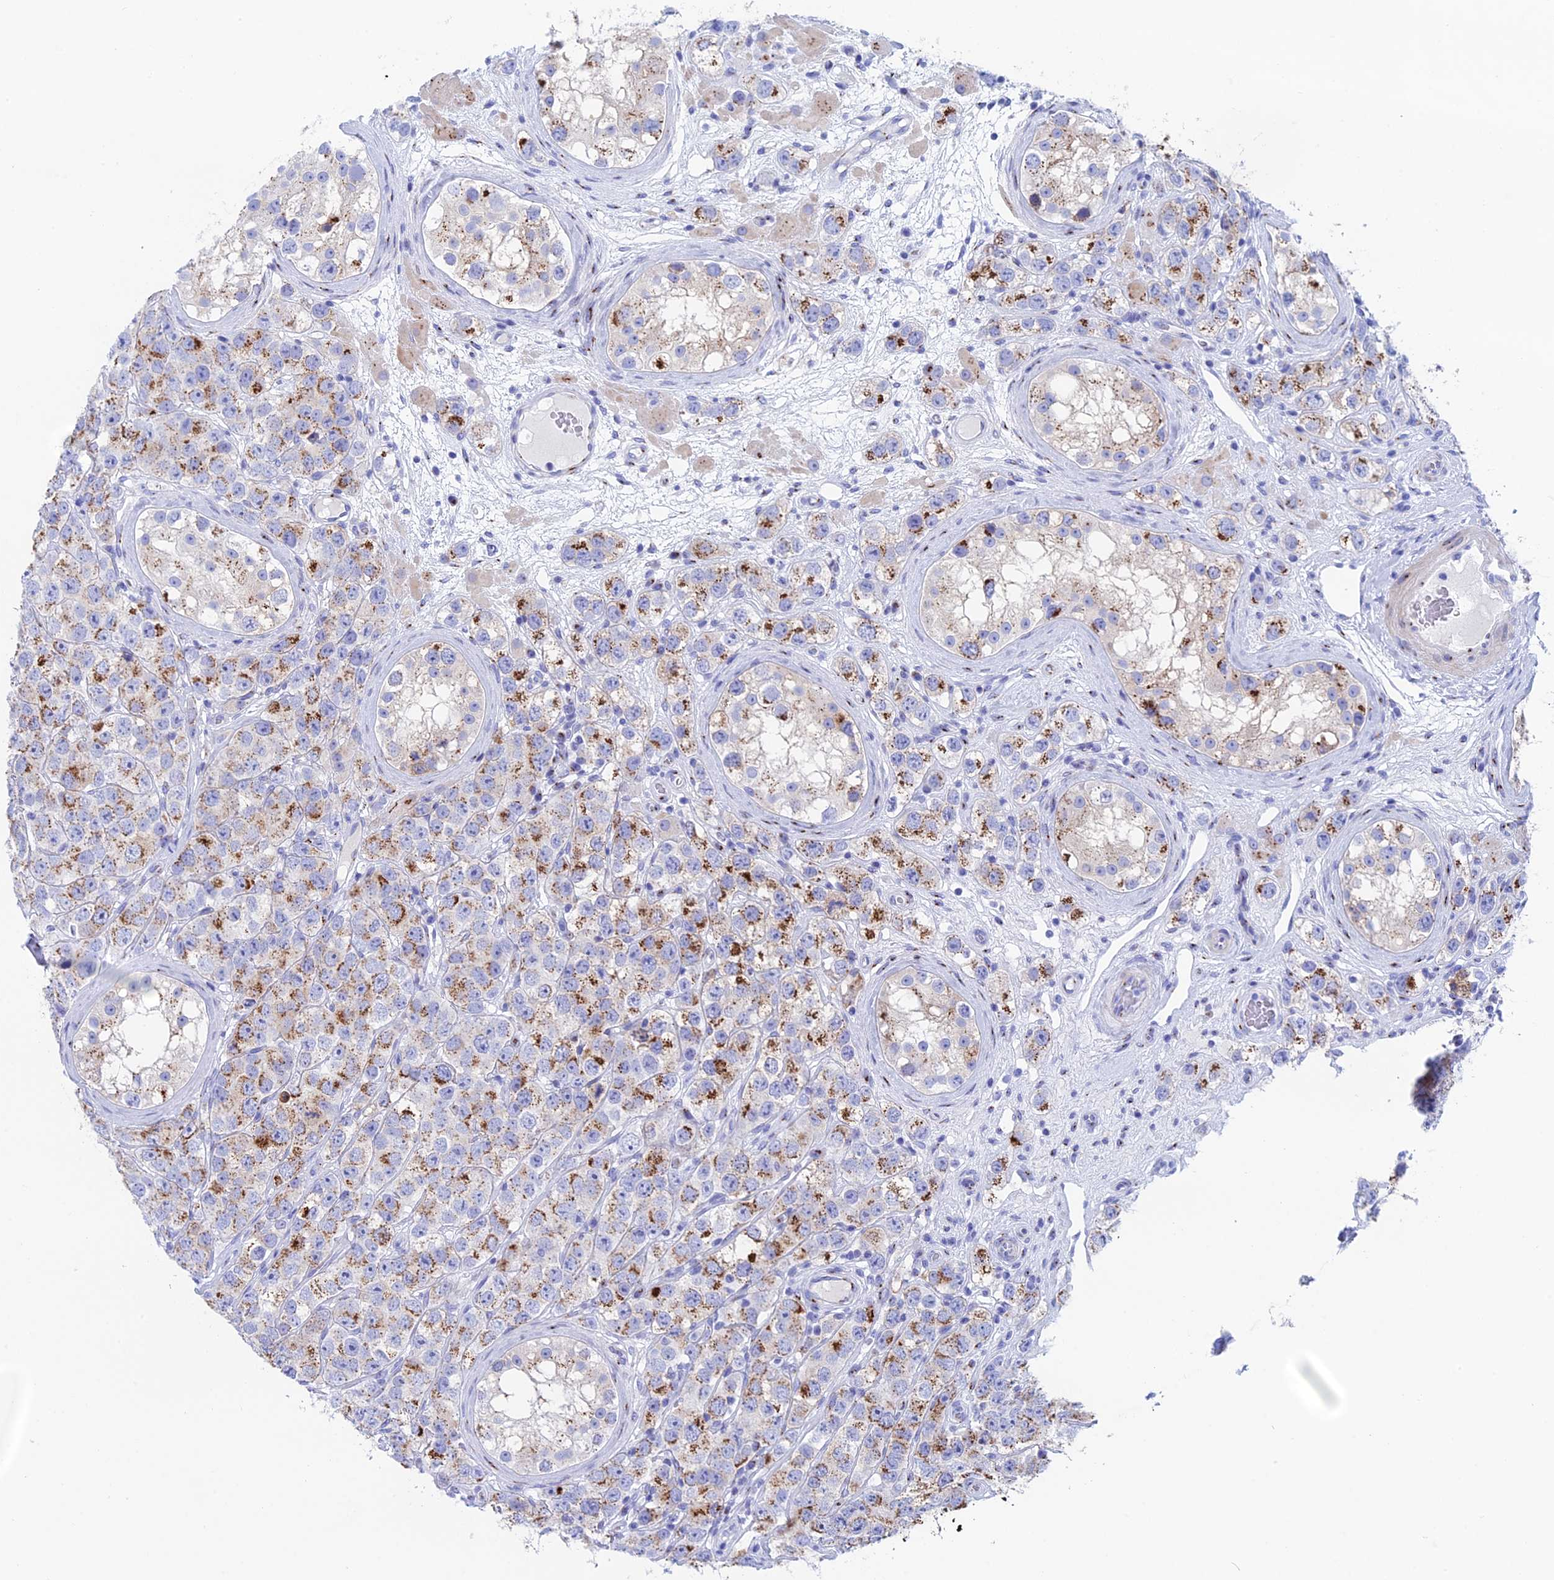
{"staining": {"intensity": "strong", "quantity": "25%-75%", "location": "cytoplasmic/membranous"}, "tissue": "testis cancer", "cell_type": "Tumor cells", "image_type": "cancer", "snomed": [{"axis": "morphology", "description": "Seminoma, NOS"}, {"axis": "topography", "description": "Testis"}], "caption": "Testis cancer was stained to show a protein in brown. There is high levels of strong cytoplasmic/membranous expression in approximately 25%-75% of tumor cells. (Brightfield microscopy of DAB IHC at high magnification).", "gene": "ERICH4", "patient": {"sex": "male", "age": 28}}